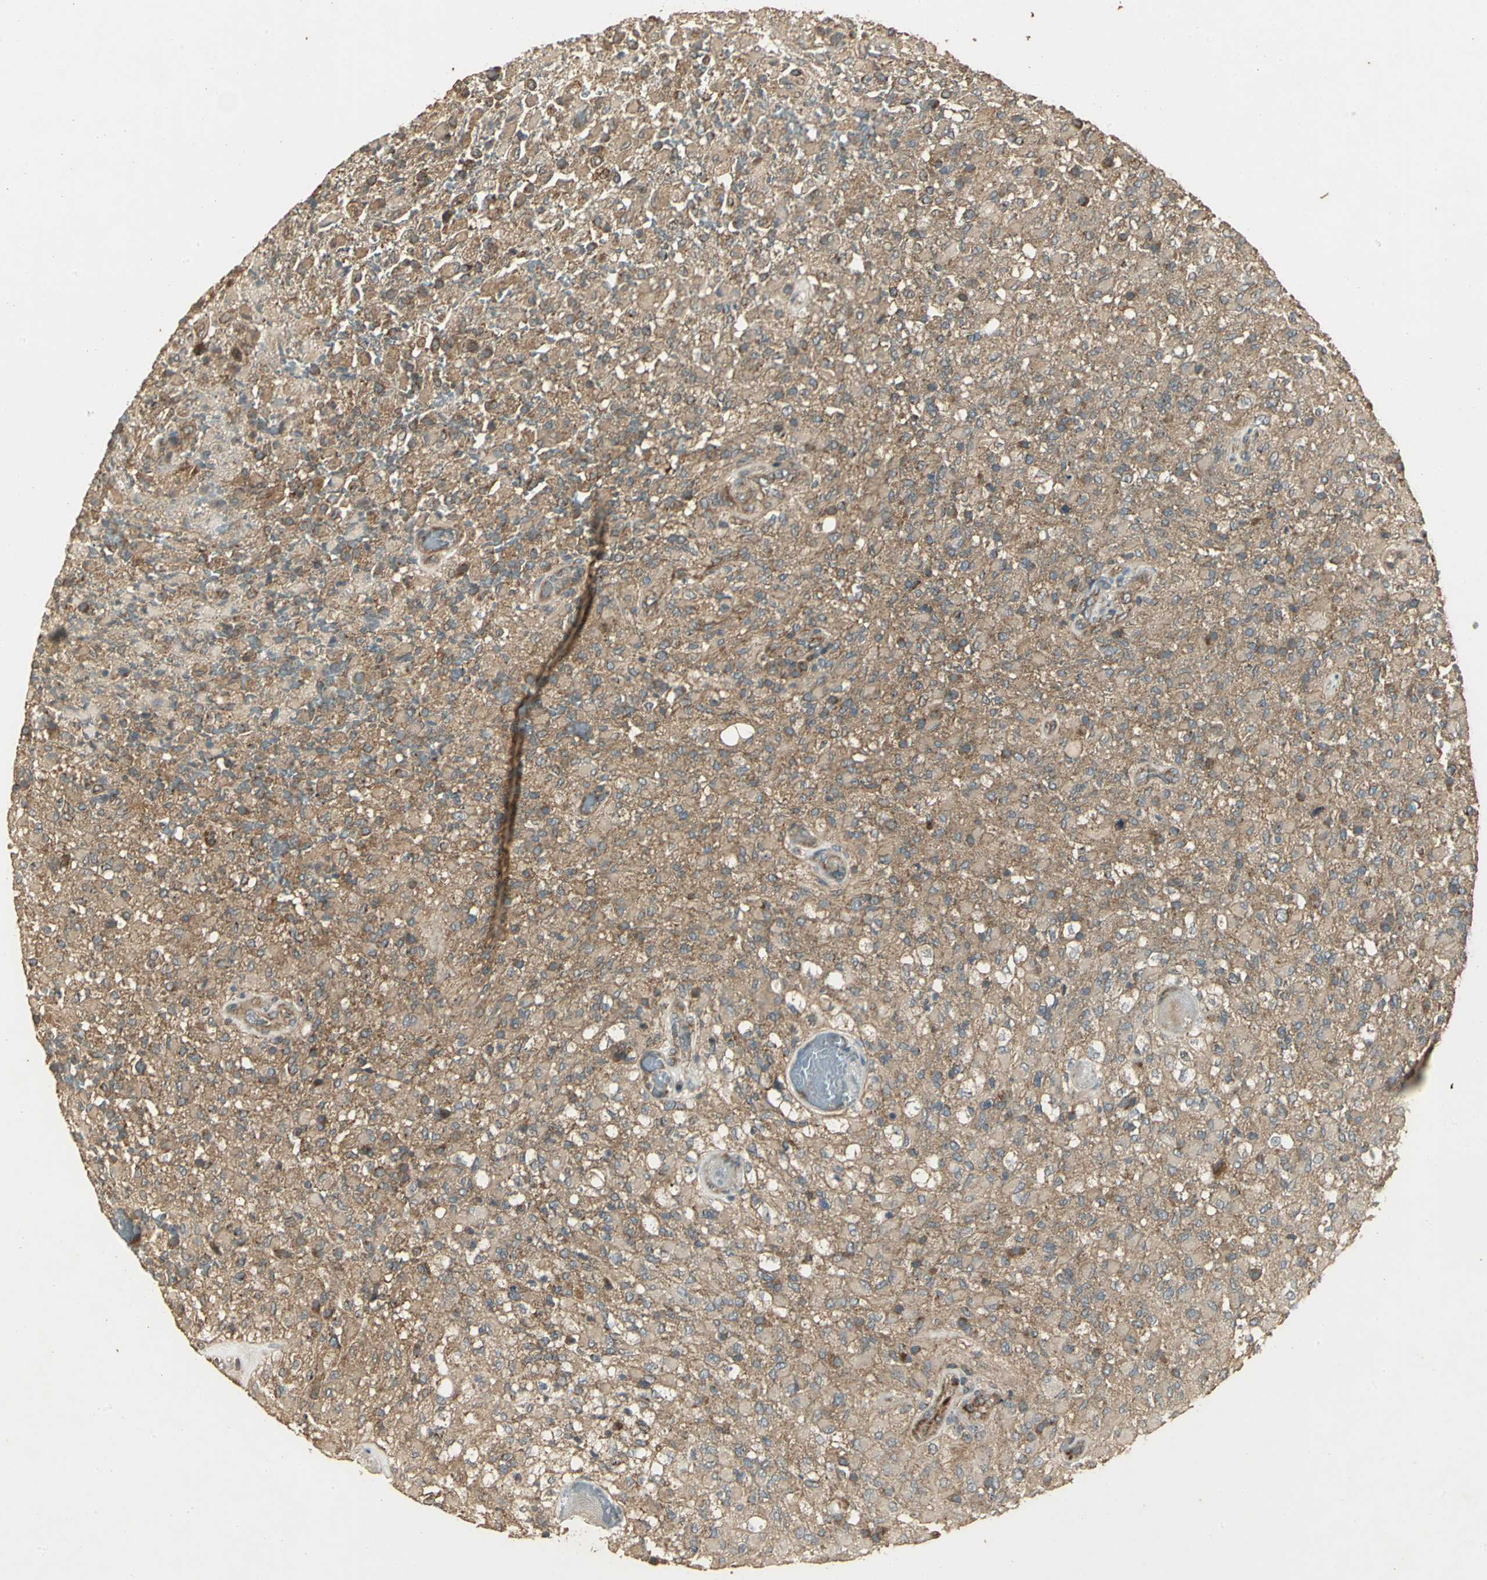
{"staining": {"intensity": "moderate", "quantity": ">75%", "location": "cytoplasmic/membranous"}, "tissue": "glioma", "cell_type": "Tumor cells", "image_type": "cancer", "snomed": [{"axis": "morphology", "description": "Glioma, malignant, High grade"}, {"axis": "topography", "description": "Brain"}], "caption": "Tumor cells demonstrate medium levels of moderate cytoplasmic/membranous positivity in about >75% of cells in malignant glioma (high-grade). (DAB (3,3'-diaminobenzidine) = brown stain, brightfield microscopy at high magnification).", "gene": "KANK1", "patient": {"sex": "male", "age": 71}}